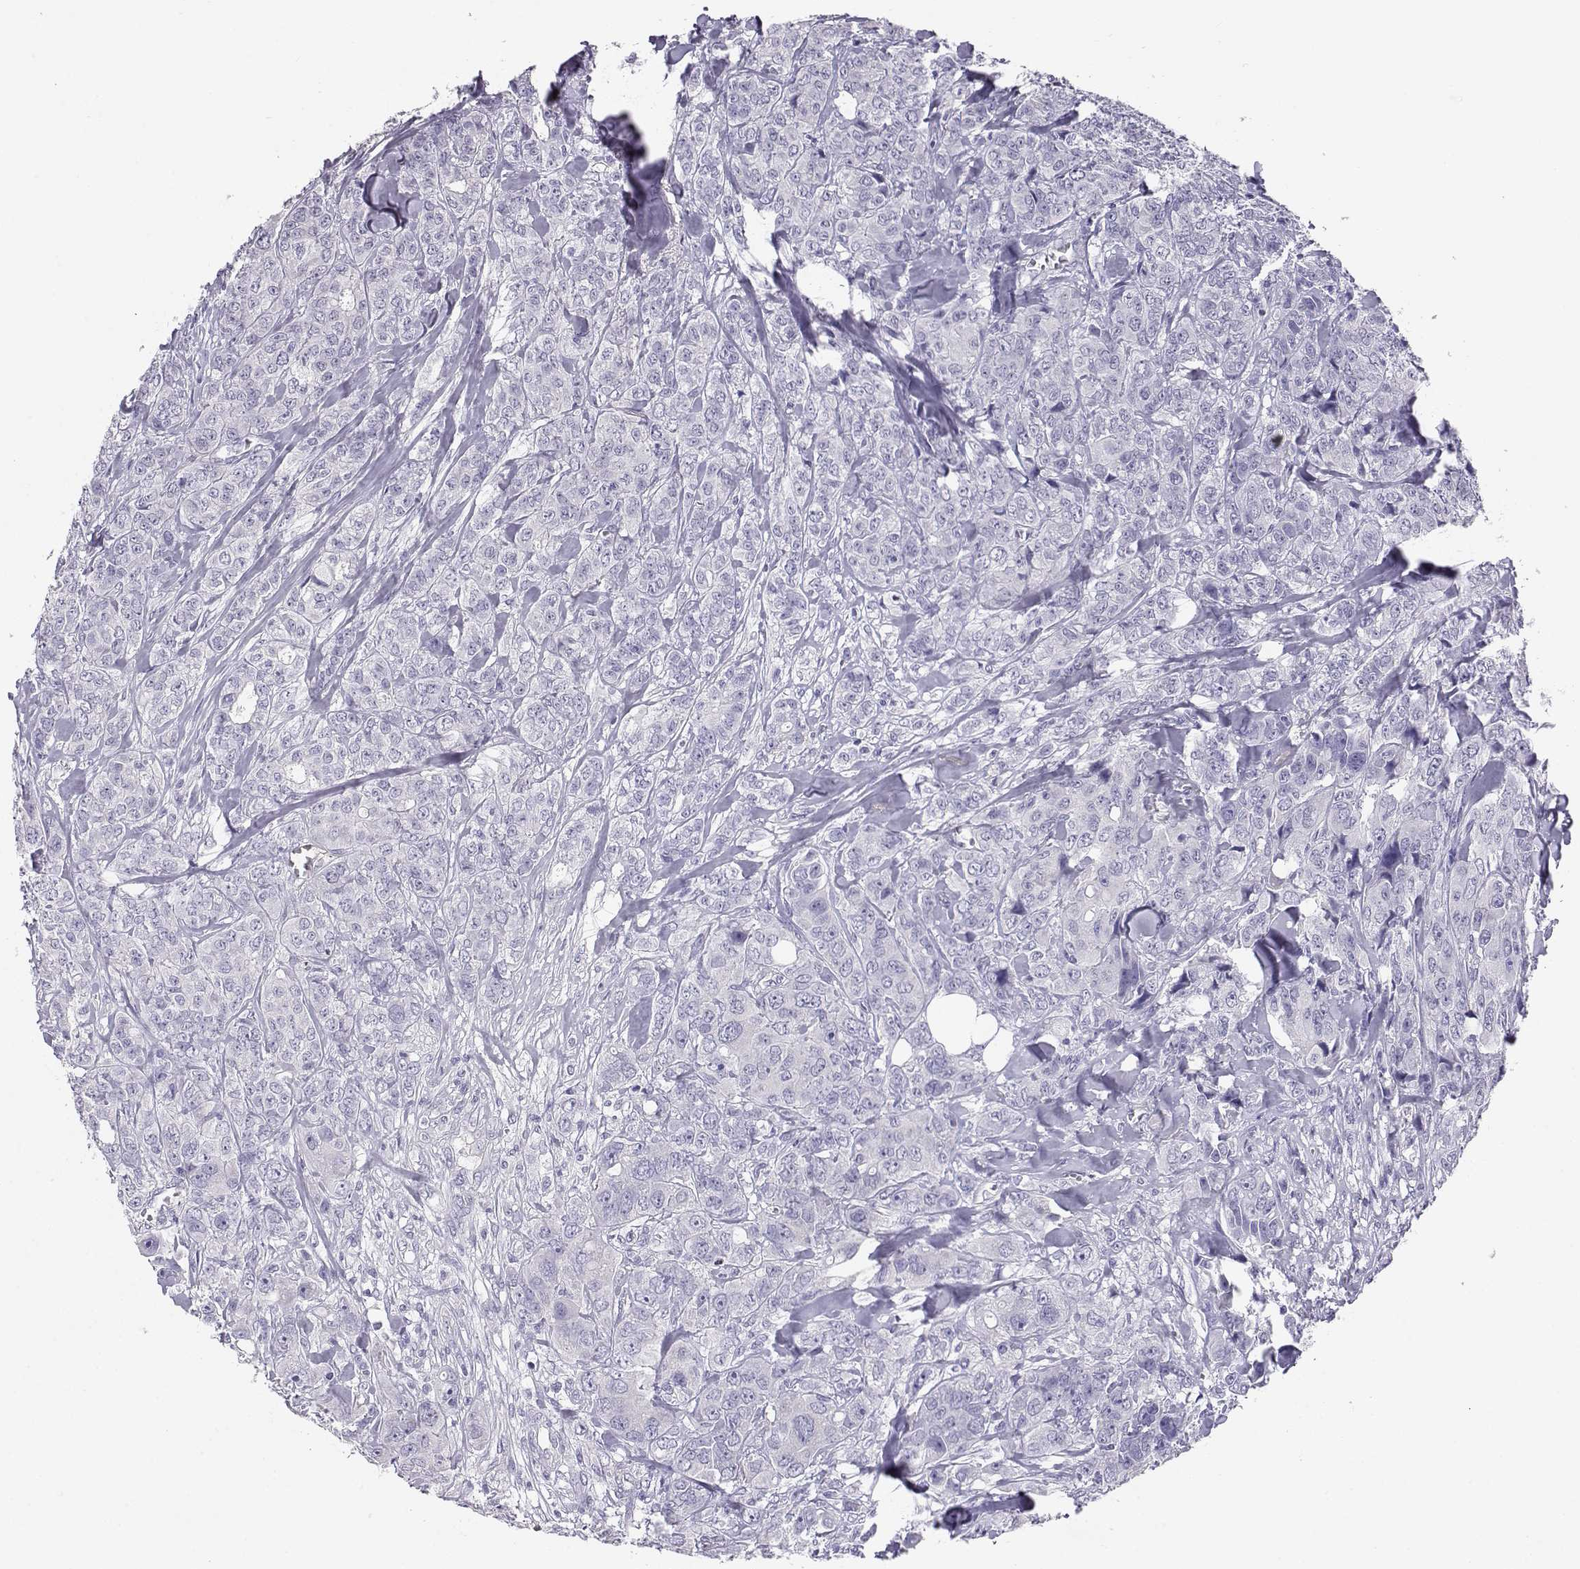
{"staining": {"intensity": "negative", "quantity": "none", "location": "none"}, "tissue": "breast cancer", "cell_type": "Tumor cells", "image_type": "cancer", "snomed": [{"axis": "morphology", "description": "Duct carcinoma"}, {"axis": "topography", "description": "Breast"}], "caption": "Immunohistochemical staining of breast cancer (infiltrating ductal carcinoma) exhibits no significant positivity in tumor cells.", "gene": "ENDOU", "patient": {"sex": "female", "age": 43}}